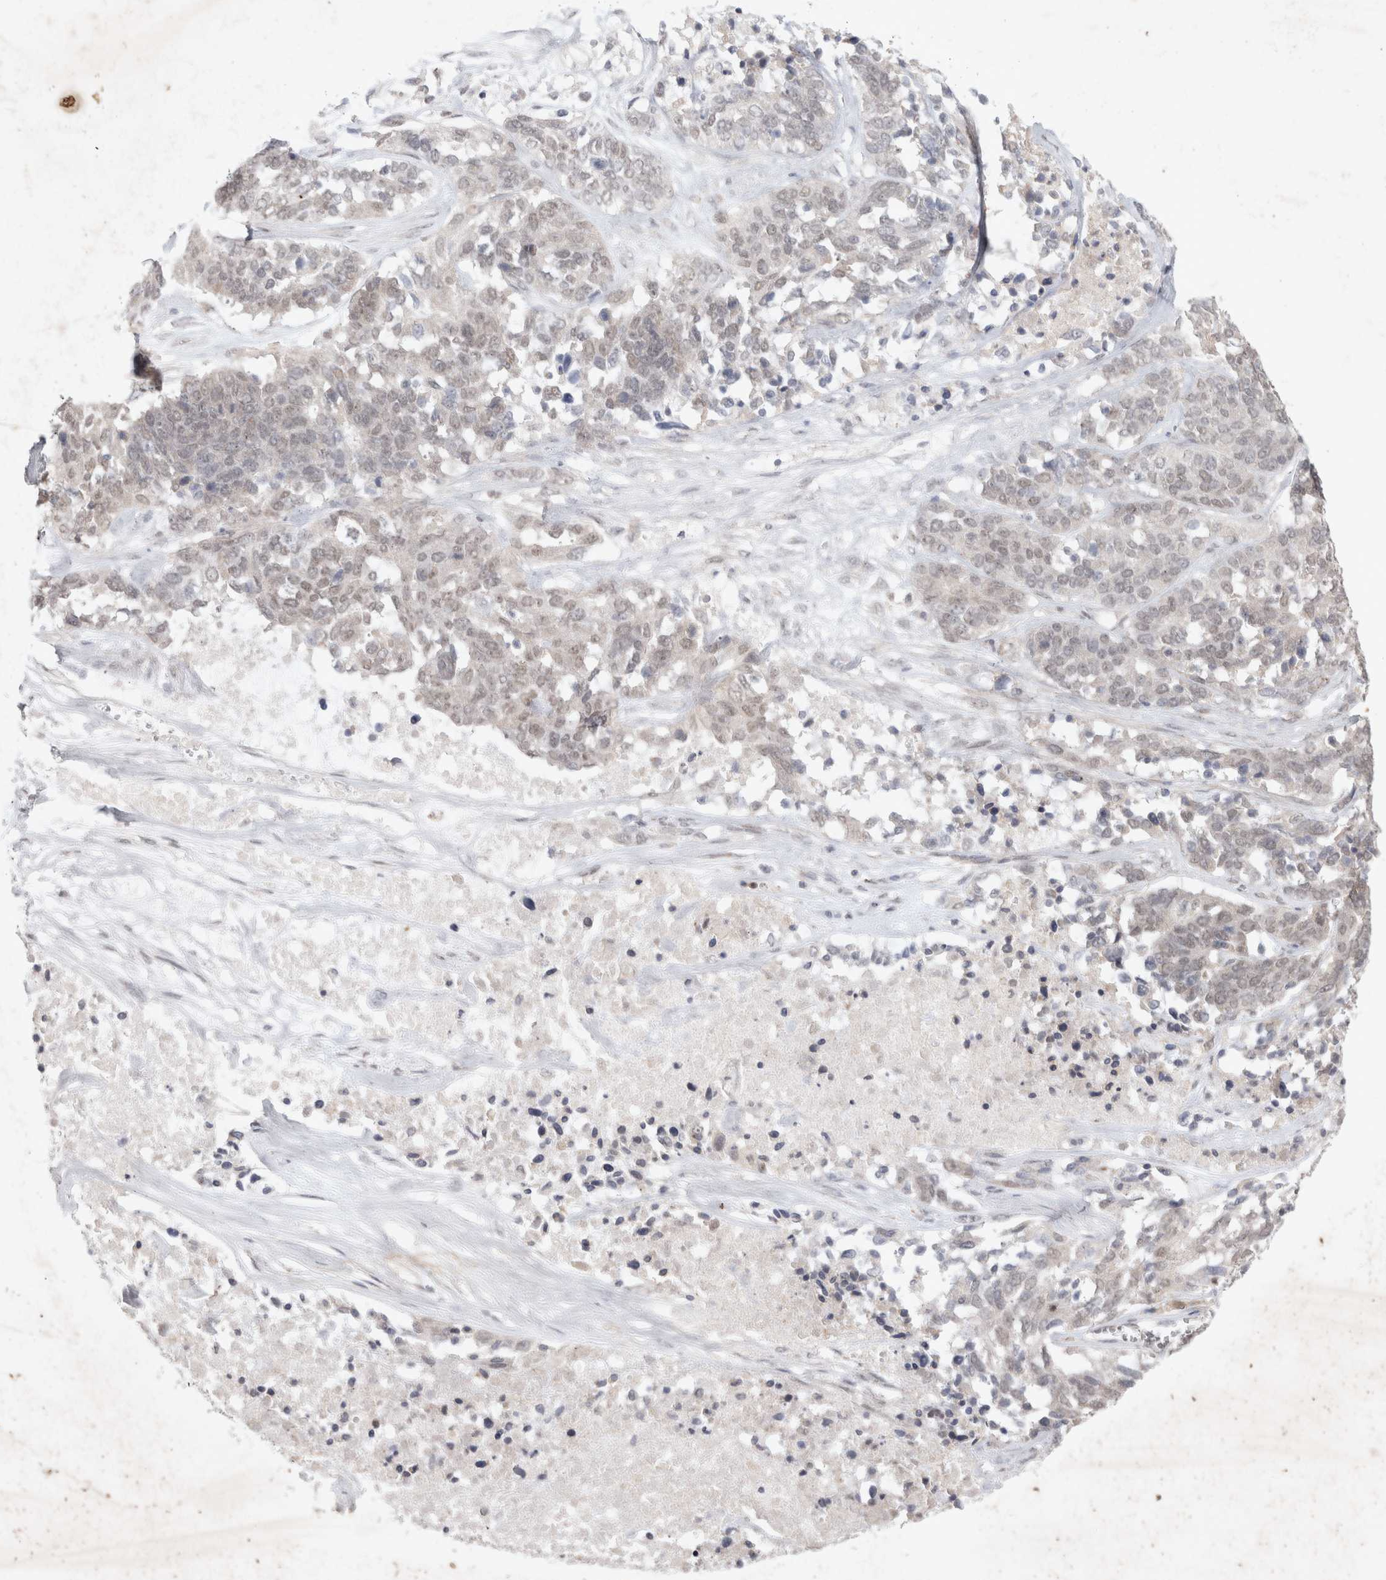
{"staining": {"intensity": "weak", "quantity": "<25%", "location": "nuclear"}, "tissue": "ovarian cancer", "cell_type": "Tumor cells", "image_type": "cancer", "snomed": [{"axis": "morphology", "description": "Cystadenocarcinoma, serous, NOS"}, {"axis": "topography", "description": "Ovary"}], "caption": "Immunohistochemistry photomicrograph of ovarian serous cystadenocarcinoma stained for a protein (brown), which displays no positivity in tumor cells.", "gene": "FBXO42", "patient": {"sex": "female", "age": 44}}